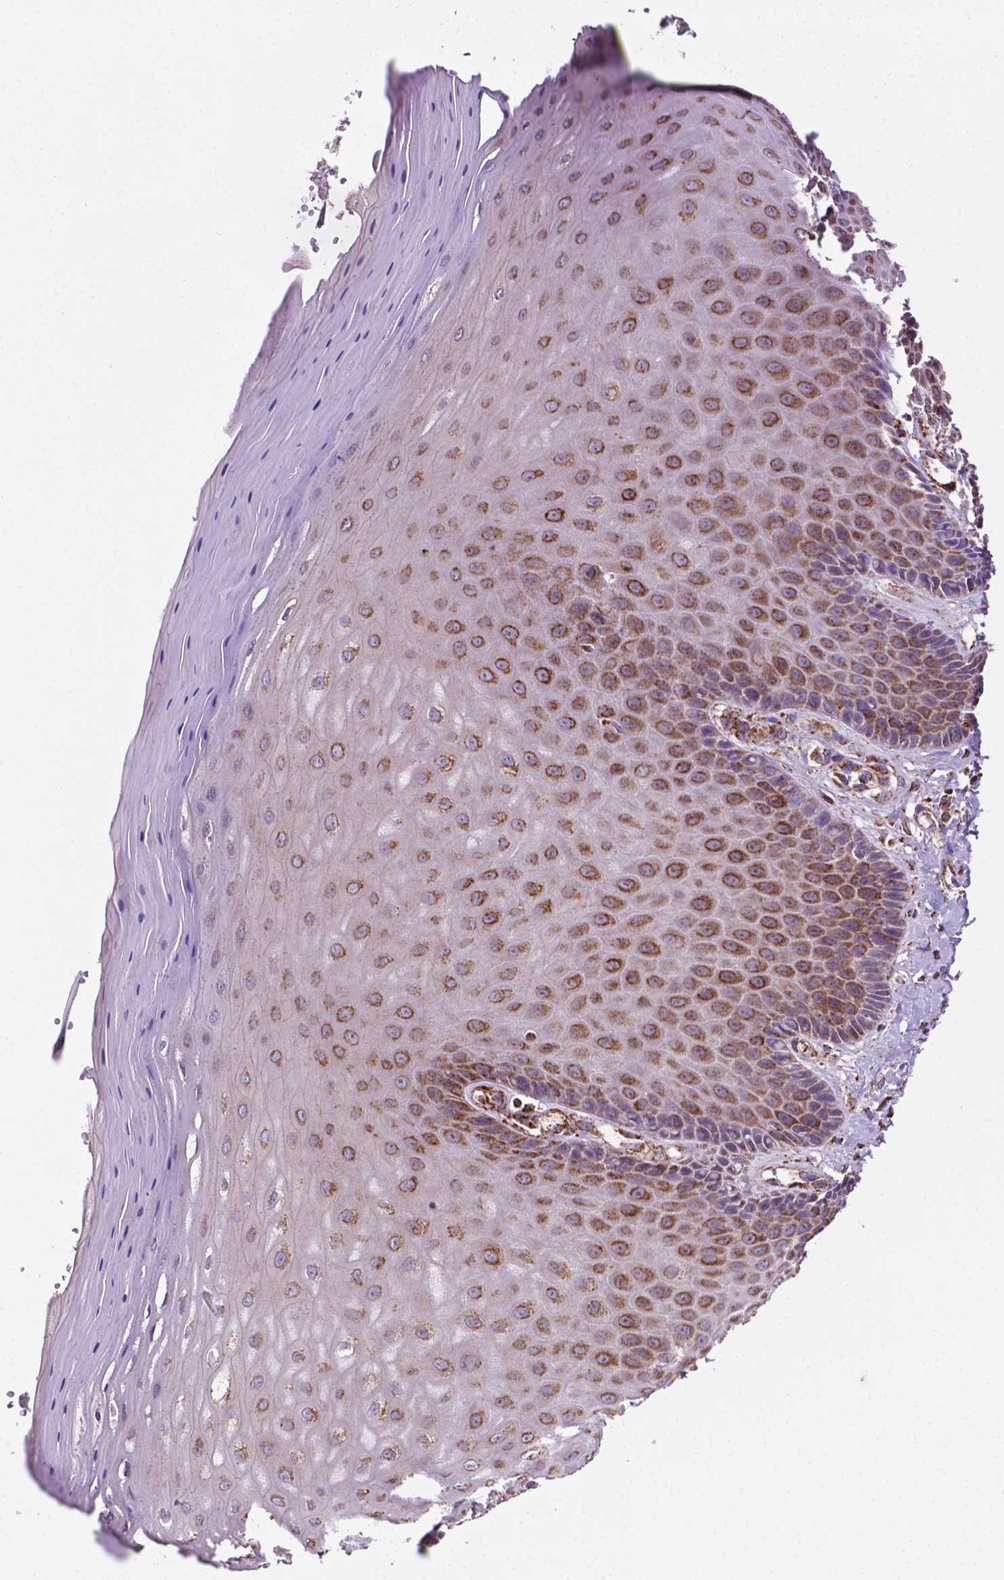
{"staining": {"intensity": "strong", "quantity": ">75%", "location": "cytoplasmic/membranous"}, "tissue": "vagina", "cell_type": "Squamous epithelial cells", "image_type": "normal", "snomed": [{"axis": "morphology", "description": "Normal tissue, NOS"}, {"axis": "topography", "description": "Vagina"}], "caption": "Protein staining of benign vagina shows strong cytoplasmic/membranous staining in about >75% of squamous epithelial cells.", "gene": "ILVBL", "patient": {"sex": "female", "age": 83}}